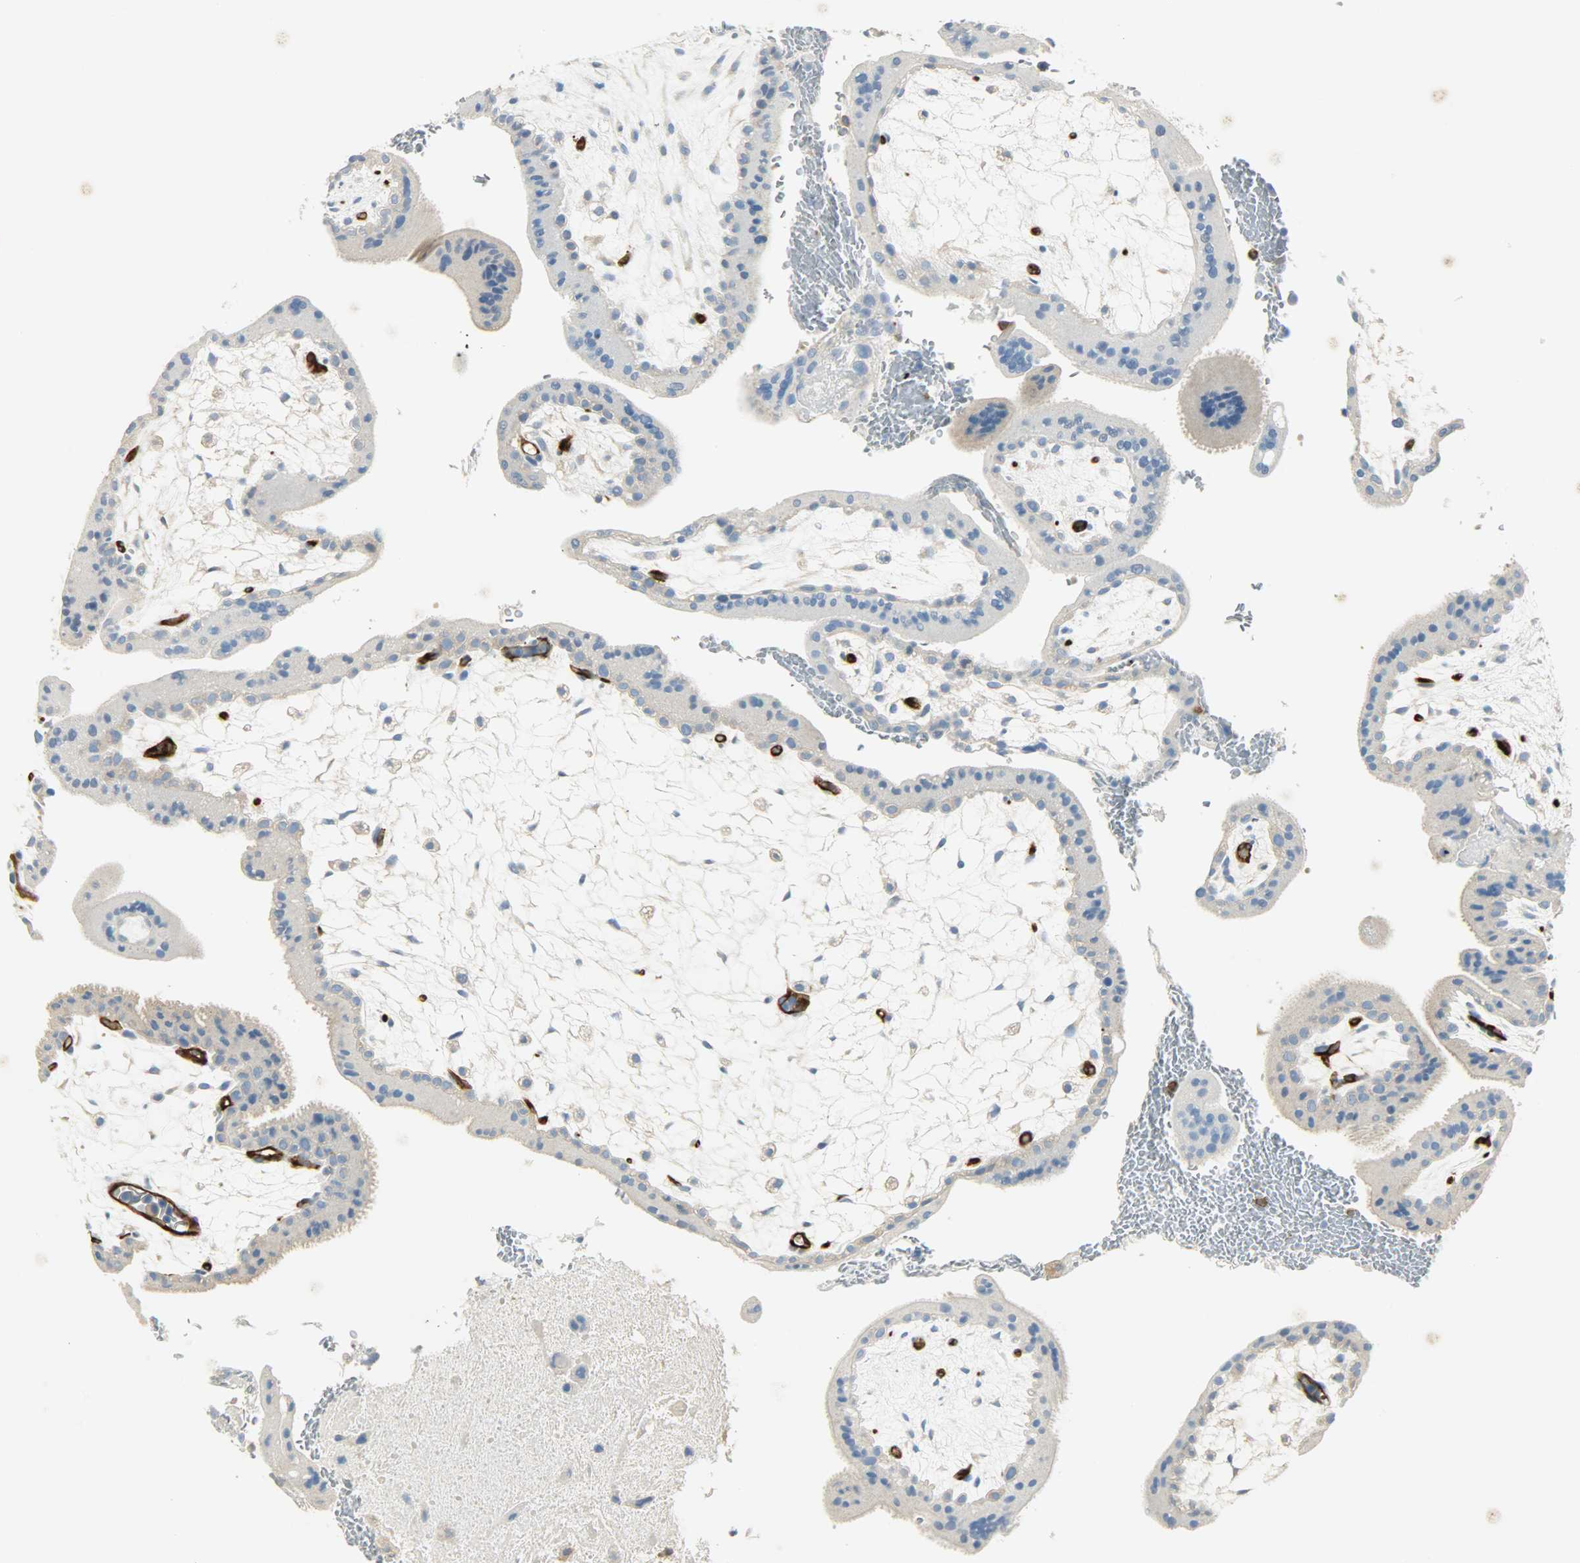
{"staining": {"intensity": "weak", "quantity": "<25%", "location": "cytoplasmic/membranous"}, "tissue": "placenta", "cell_type": "Trophoblastic cells", "image_type": "normal", "snomed": [{"axis": "morphology", "description": "Normal tissue, NOS"}, {"axis": "topography", "description": "Placenta"}], "caption": "IHC photomicrograph of normal placenta: placenta stained with DAB (3,3'-diaminobenzidine) demonstrates no significant protein positivity in trophoblastic cells. (Brightfield microscopy of DAB (3,3'-diaminobenzidine) immunohistochemistry (IHC) at high magnification).", "gene": "WARS1", "patient": {"sex": "female", "age": 35}}